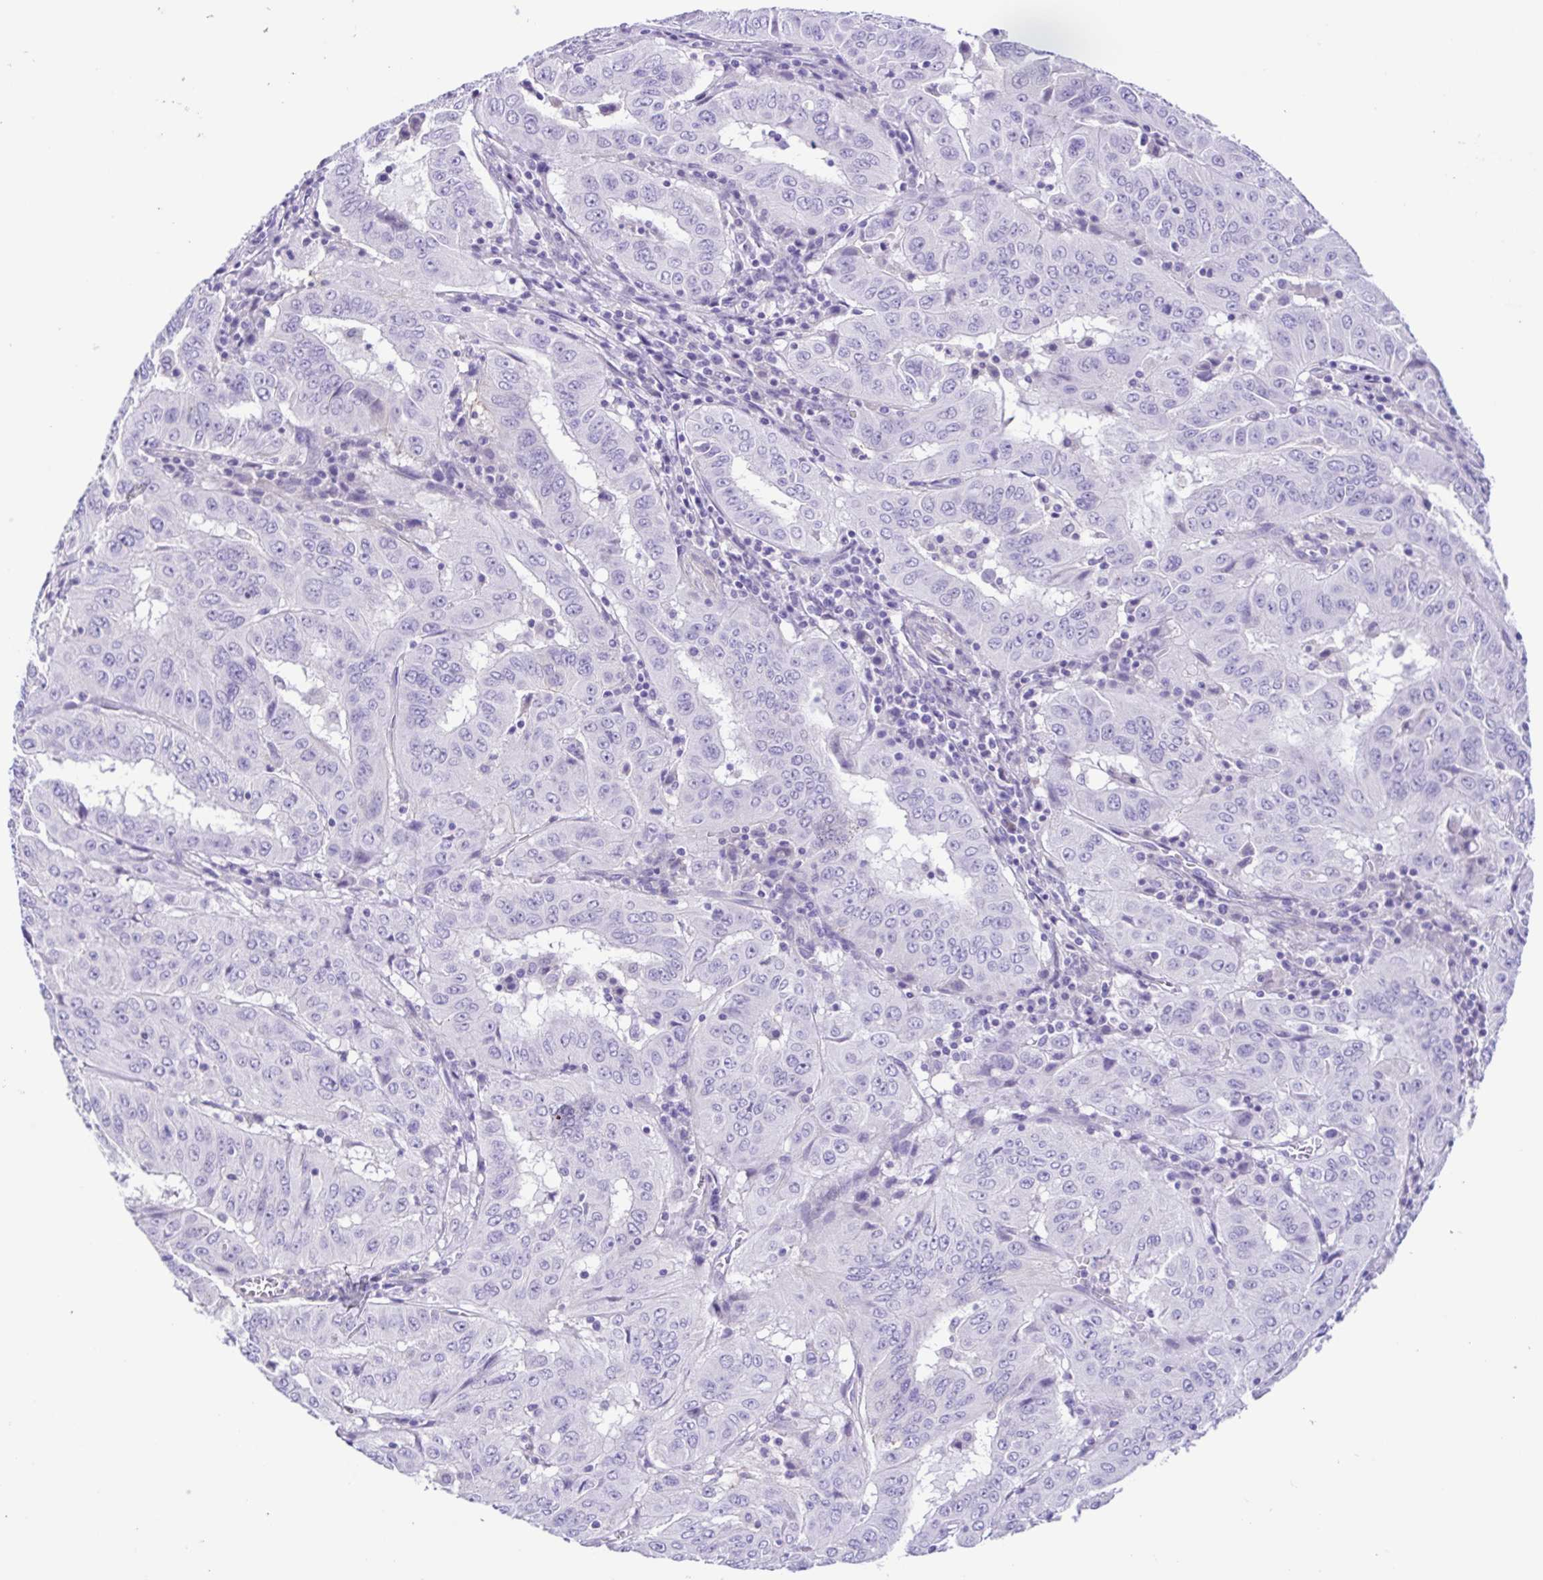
{"staining": {"intensity": "negative", "quantity": "none", "location": "none"}, "tissue": "pancreatic cancer", "cell_type": "Tumor cells", "image_type": "cancer", "snomed": [{"axis": "morphology", "description": "Adenocarcinoma, NOS"}, {"axis": "topography", "description": "Pancreas"}], "caption": "Immunohistochemistry (IHC) micrograph of neoplastic tissue: pancreatic adenocarcinoma stained with DAB (3,3'-diaminobenzidine) displays no significant protein positivity in tumor cells.", "gene": "ISM2", "patient": {"sex": "male", "age": 63}}